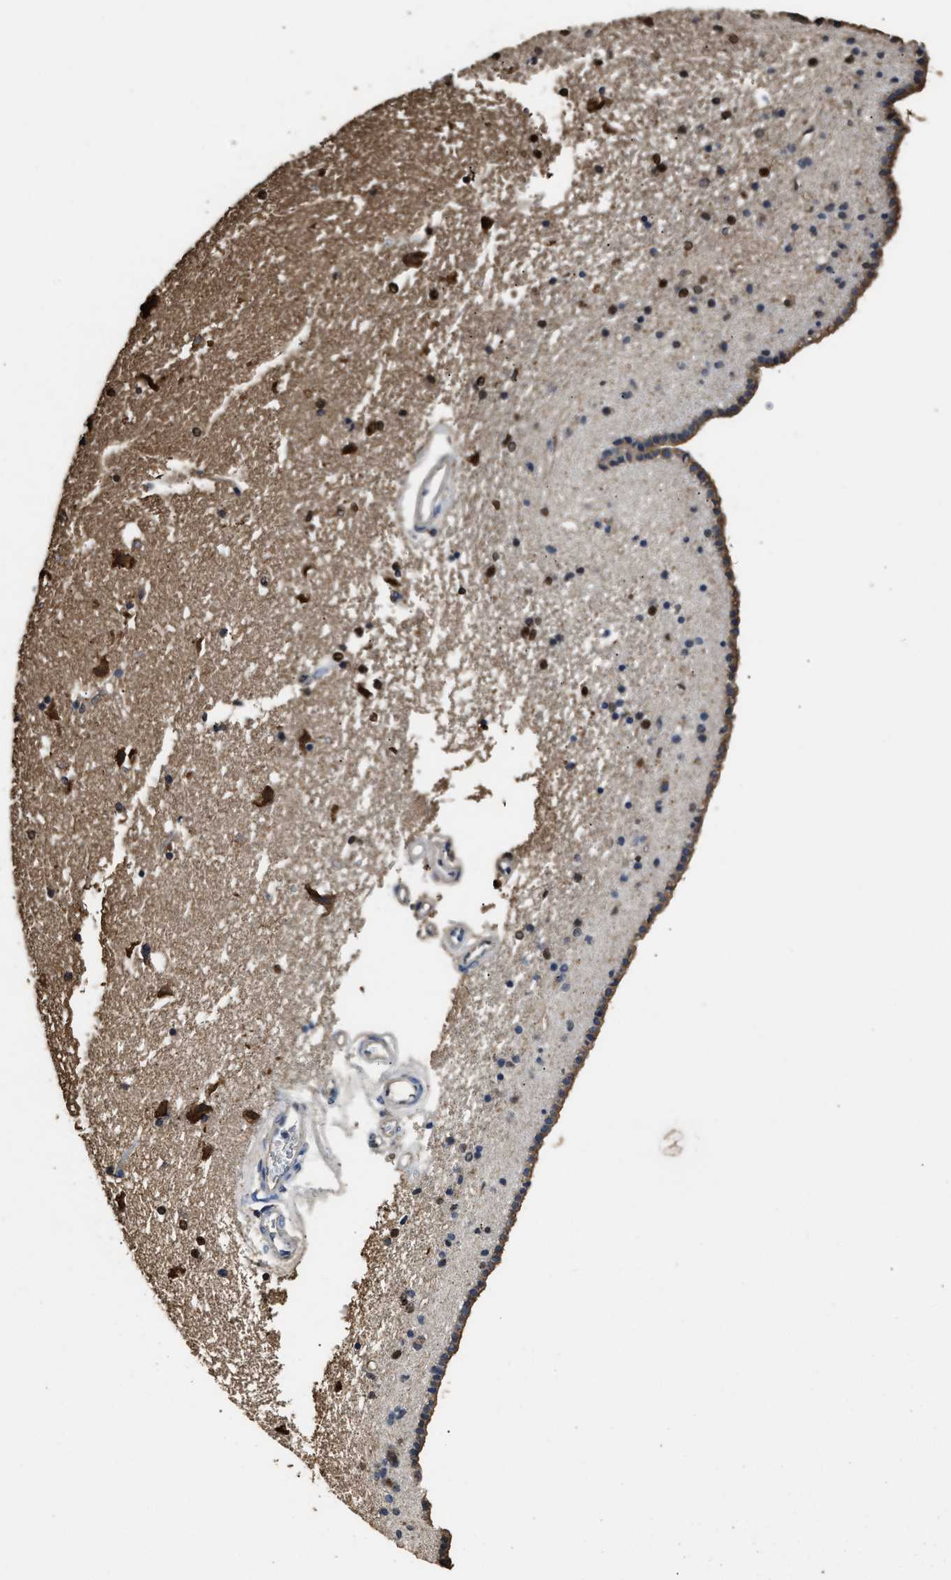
{"staining": {"intensity": "strong", "quantity": "<25%", "location": "nuclear"}, "tissue": "caudate", "cell_type": "Glial cells", "image_type": "normal", "snomed": [{"axis": "morphology", "description": "Normal tissue, NOS"}, {"axis": "topography", "description": "Lateral ventricle wall"}], "caption": "Caudate stained with DAB (3,3'-diaminobenzidine) IHC exhibits medium levels of strong nuclear staining in about <25% of glial cells. (Stains: DAB (3,3'-diaminobenzidine) in brown, nuclei in blue, Microscopy: brightfield microscopy at high magnification).", "gene": "YWHAE", "patient": {"sex": "male", "age": 45}}